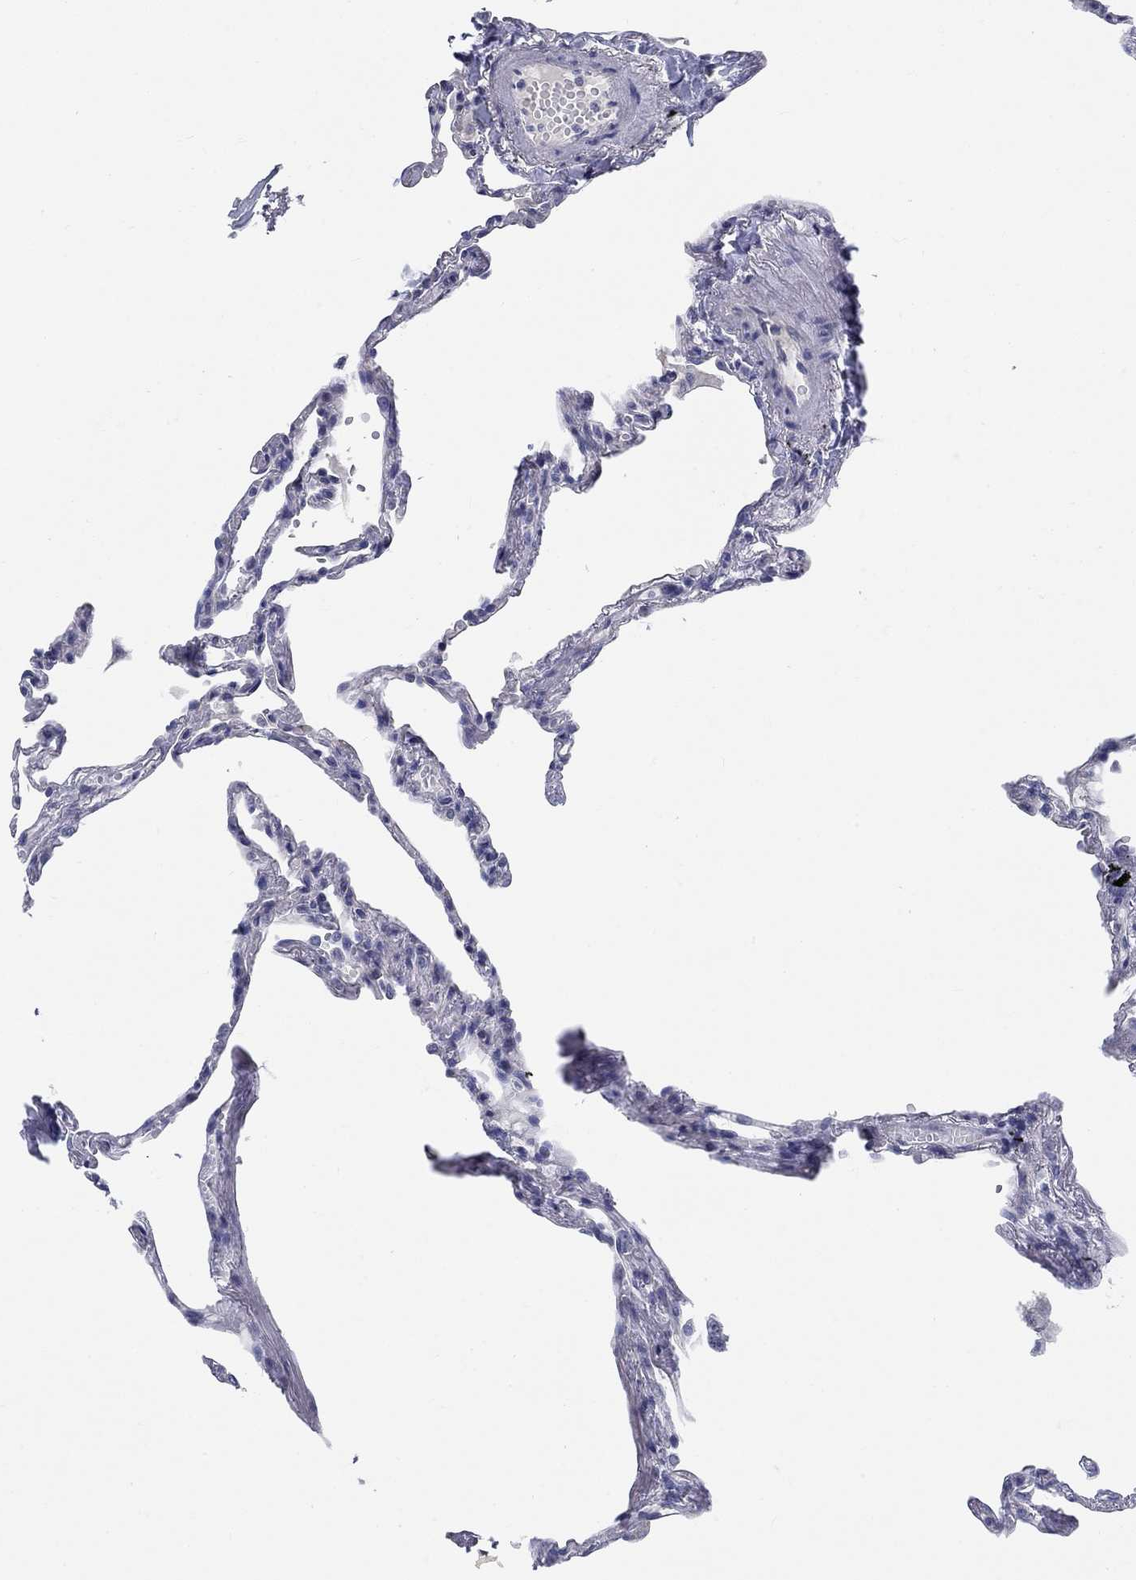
{"staining": {"intensity": "negative", "quantity": "none", "location": "none"}, "tissue": "lung", "cell_type": "Alveolar cells", "image_type": "normal", "snomed": [{"axis": "morphology", "description": "Normal tissue, NOS"}, {"axis": "topography", "description": "Lung"}], "caption": "A high-resolution histopathology image shows immunohistochemistry staining of benign lung, which exhibits no significant positivity in alveolar cells. (Immunohistochemistry (ihc), brightfield microscopy, high magnification).", "gene": "SMIM18", "patient": {"sex": "male", "age": 78}}